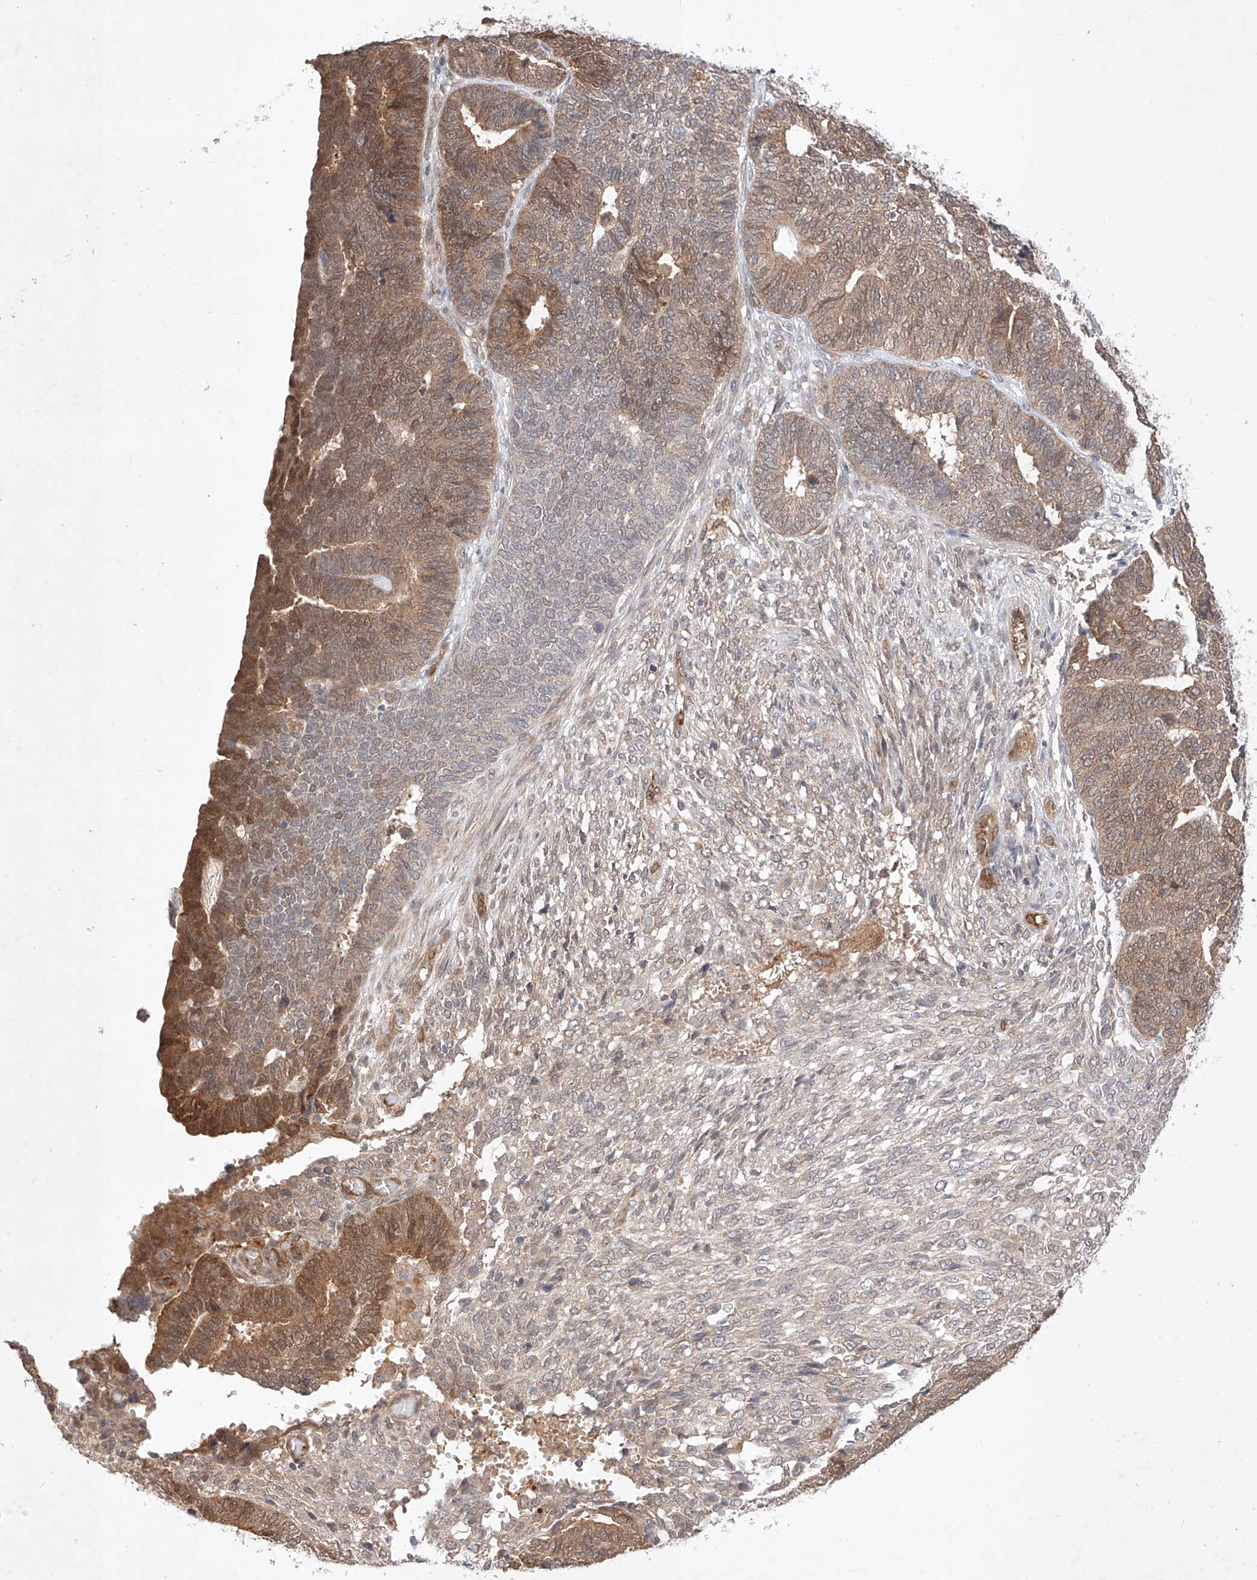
{"staining": {"intensity": "moderate", "quantity": "25%-75%", "location": "cytoplasmic/membranous,nuclear"}, "tissue": "endometrial cancer", "cell_type": "Tumor cells", "image_type": "cancer", "snomed": [{"axis": "morphology", "description": "Adenocarcinoma, NOS"}, {"axis": "topography", "description": "Endometrium"}], "caption": "Approximately 25%-75% of tumor cells in adenocarcinoma (endometrial) demonstrate moderate cytoplasmic/membranous and nuclear protein expression as visualized by brown immunohistochemical staining.", "gene": "ZNF124", "patient": {"sex": "female", "age": 70}}